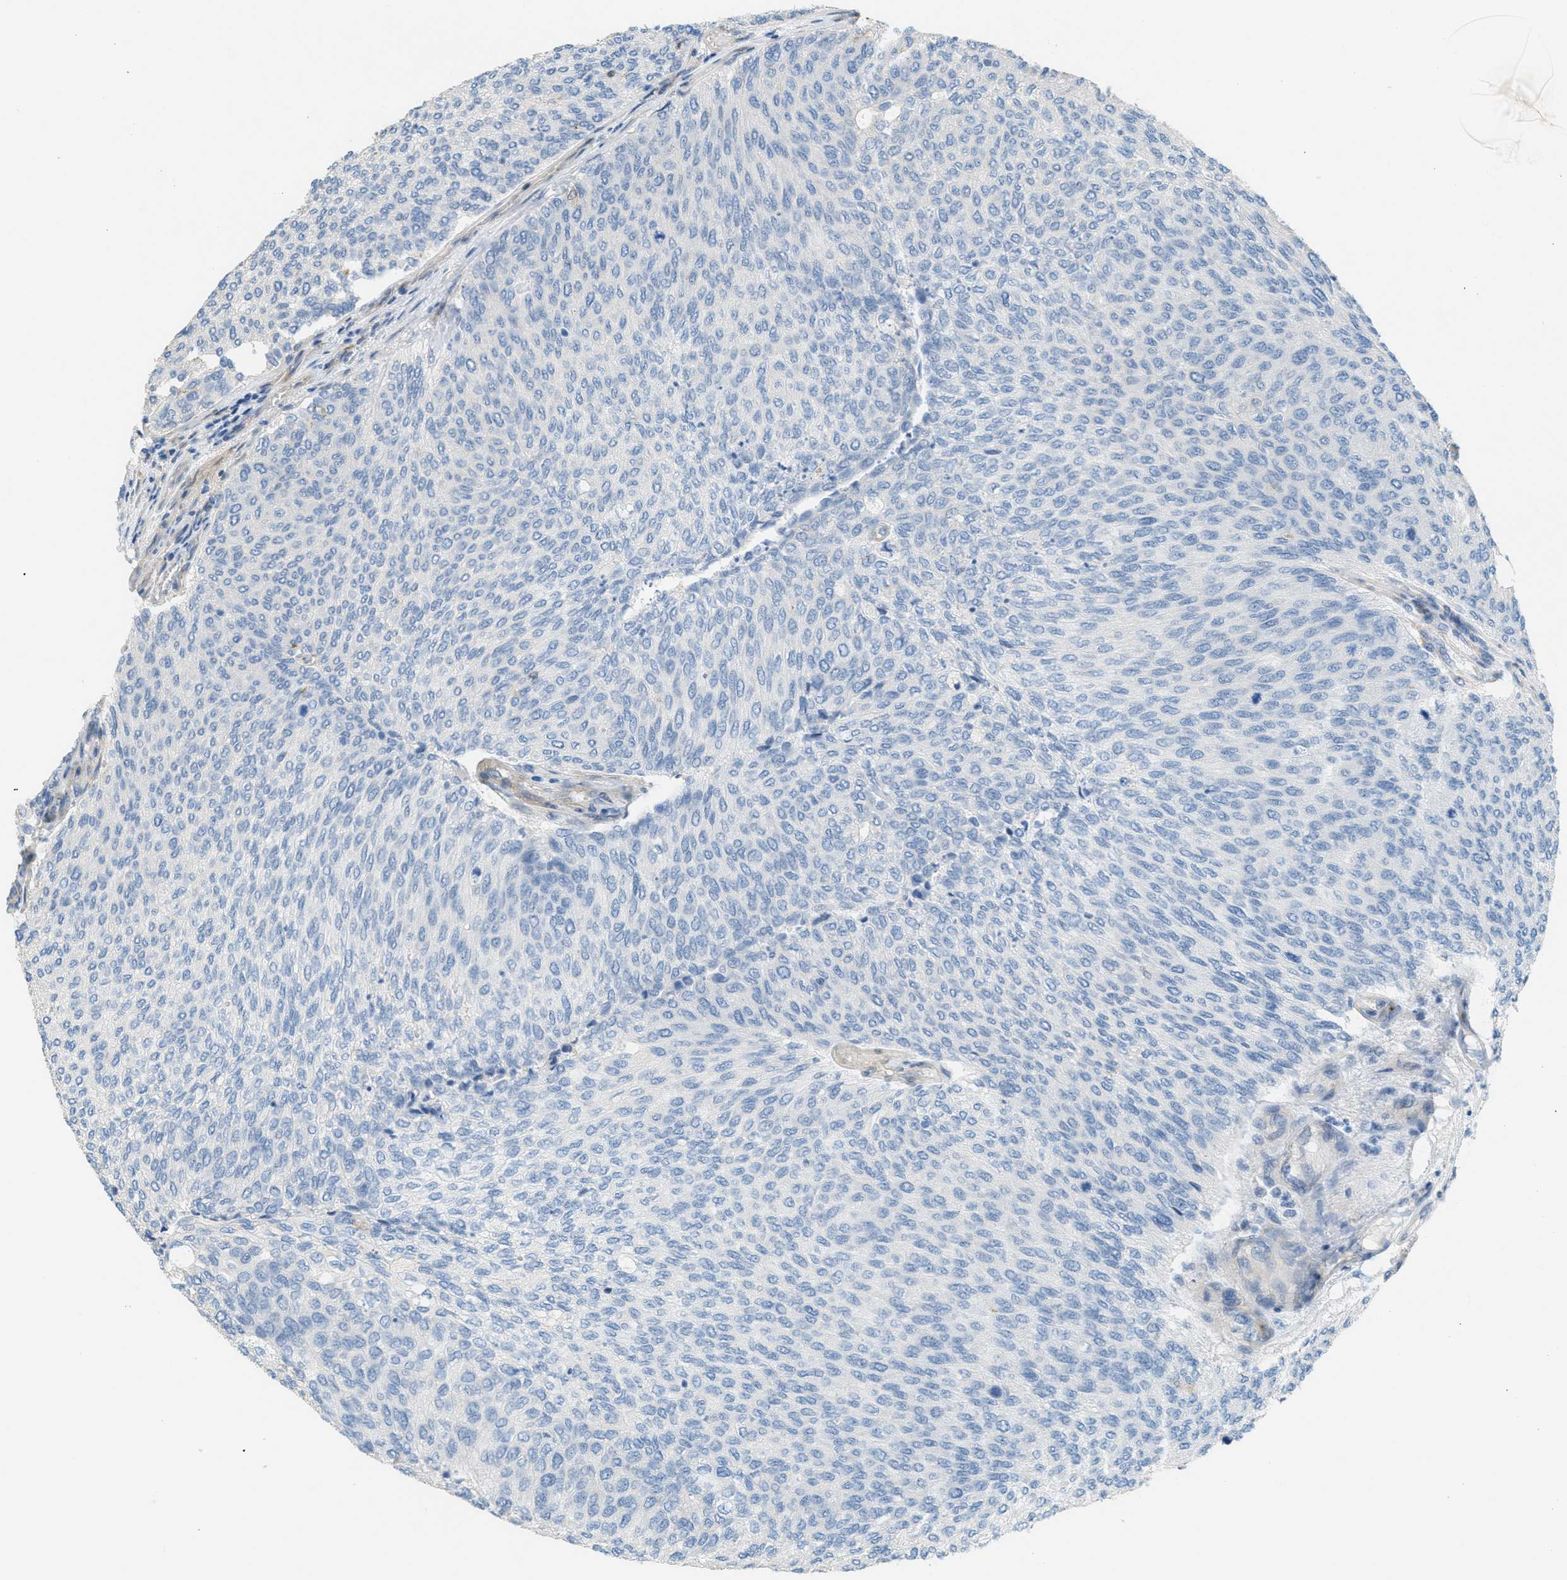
{"staining": {"intensity": "negative", "quantity": "none", "location": "none"}, "tissue": "urothelial cancer", "cell_type": "Tumor cells", "image_type": "cancer", "snomed": [{"axis": "morphology", "description": "Urothelial carcinoma, Low grade"}, {"axis": "topography", "description": "Urinary bladder"}], "caption": "Tumor cells are negative for brown protein staining in urothelial cancer.", "gene": "ADCY5", "patient": {"sex": "female", "age": 79}}